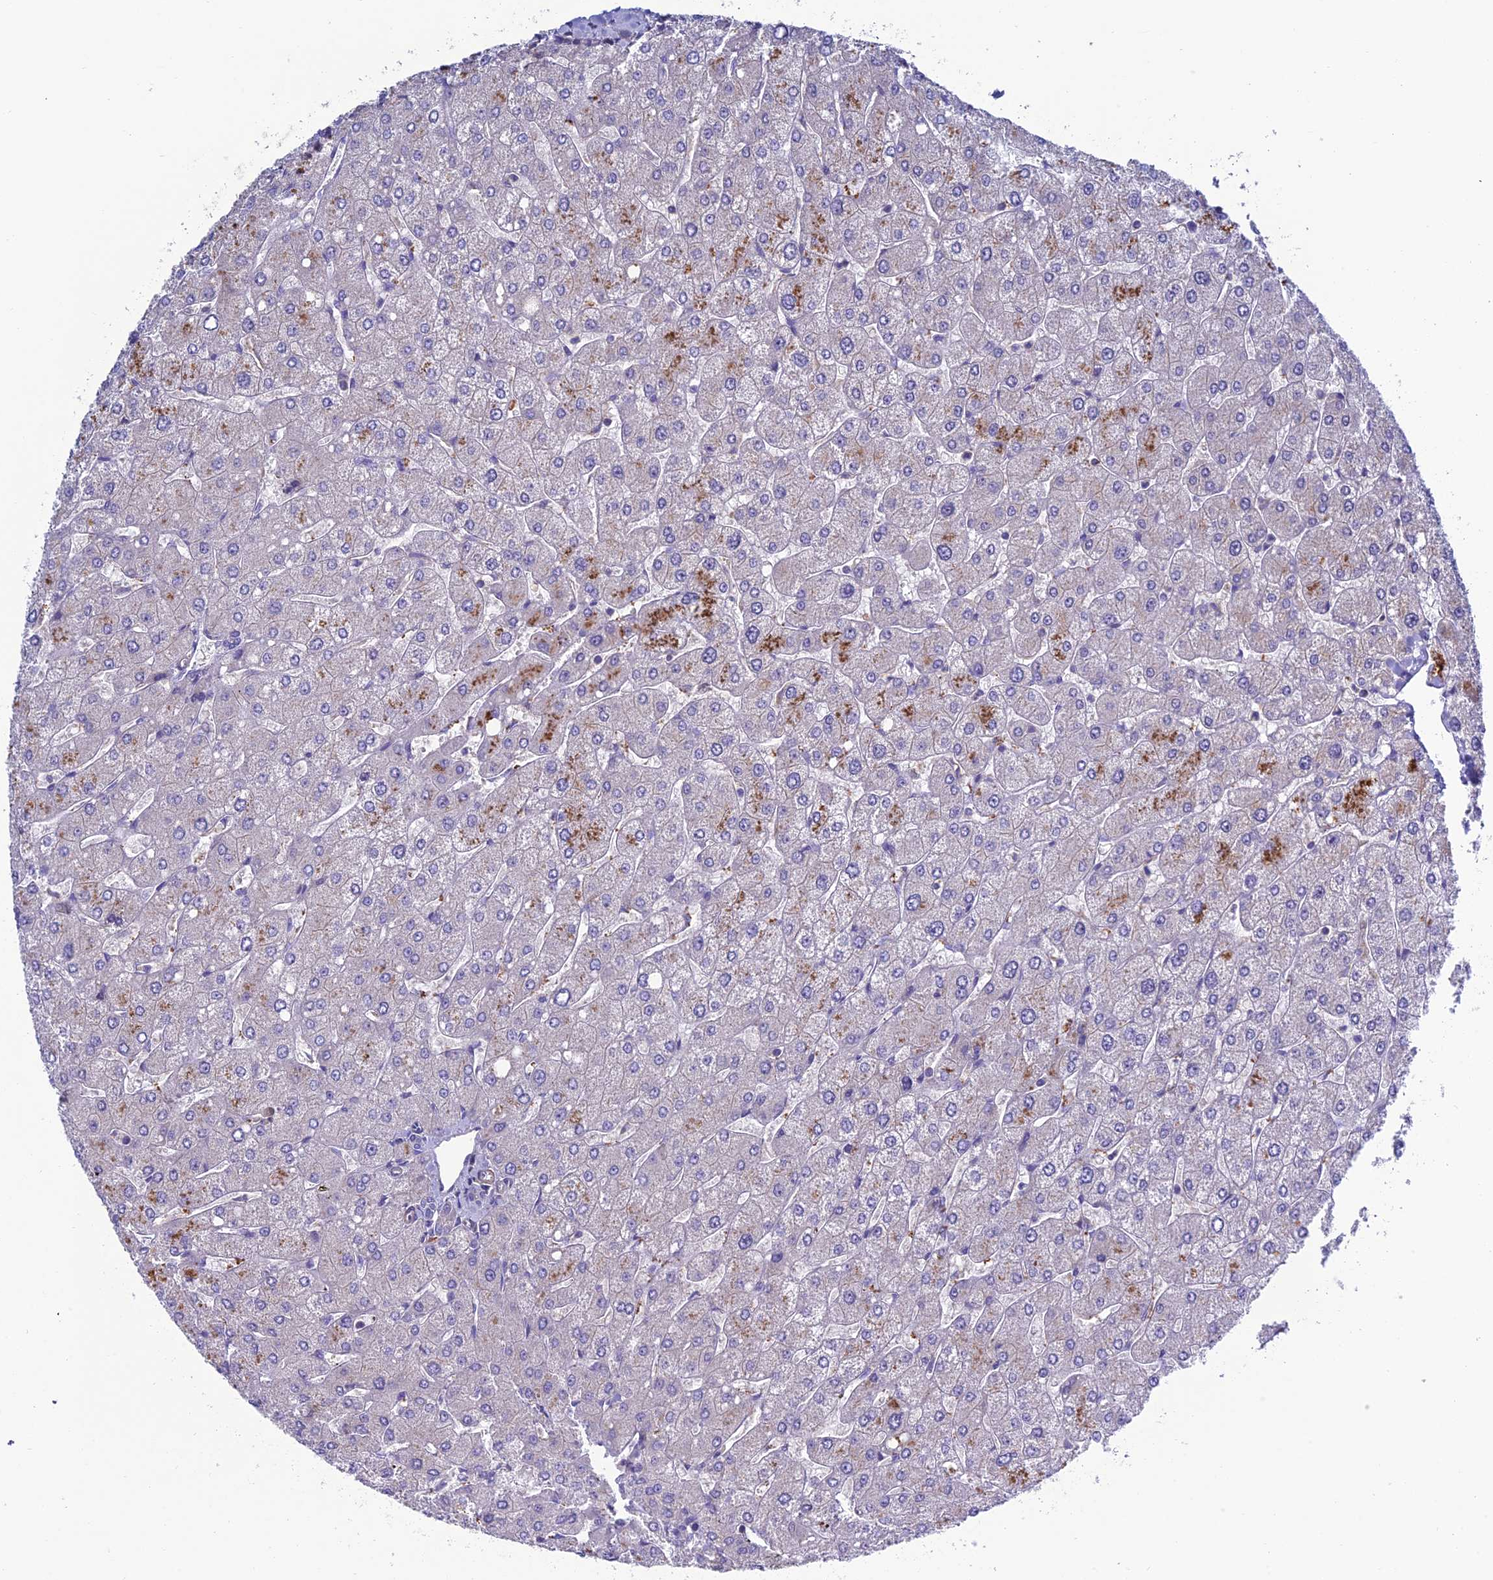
{"staining": {"intensity": "negative", "quantity": "none", "location": "none"}, "tissue": "liver", "cell_type": "Cholangiocytes", "image_type": "normal", "snomed": [{"axis": "morphology", "description": "Normal tissue, NOS"}, {"axis": "topography", "description": "Liver"}], "caption": "Immunohistochemistry (IHC) micrograph of benign human liver stained for a protein (brown), which displays no positivity in cholangiocytes. (Stains: DAB immunohistochemistry (IHC) with hematoxylin counter stain, Microscopy: brightfield microscopy at high magnification).", "gene": "FAM178B", "patient": {"sex": "male", "age": 55}}